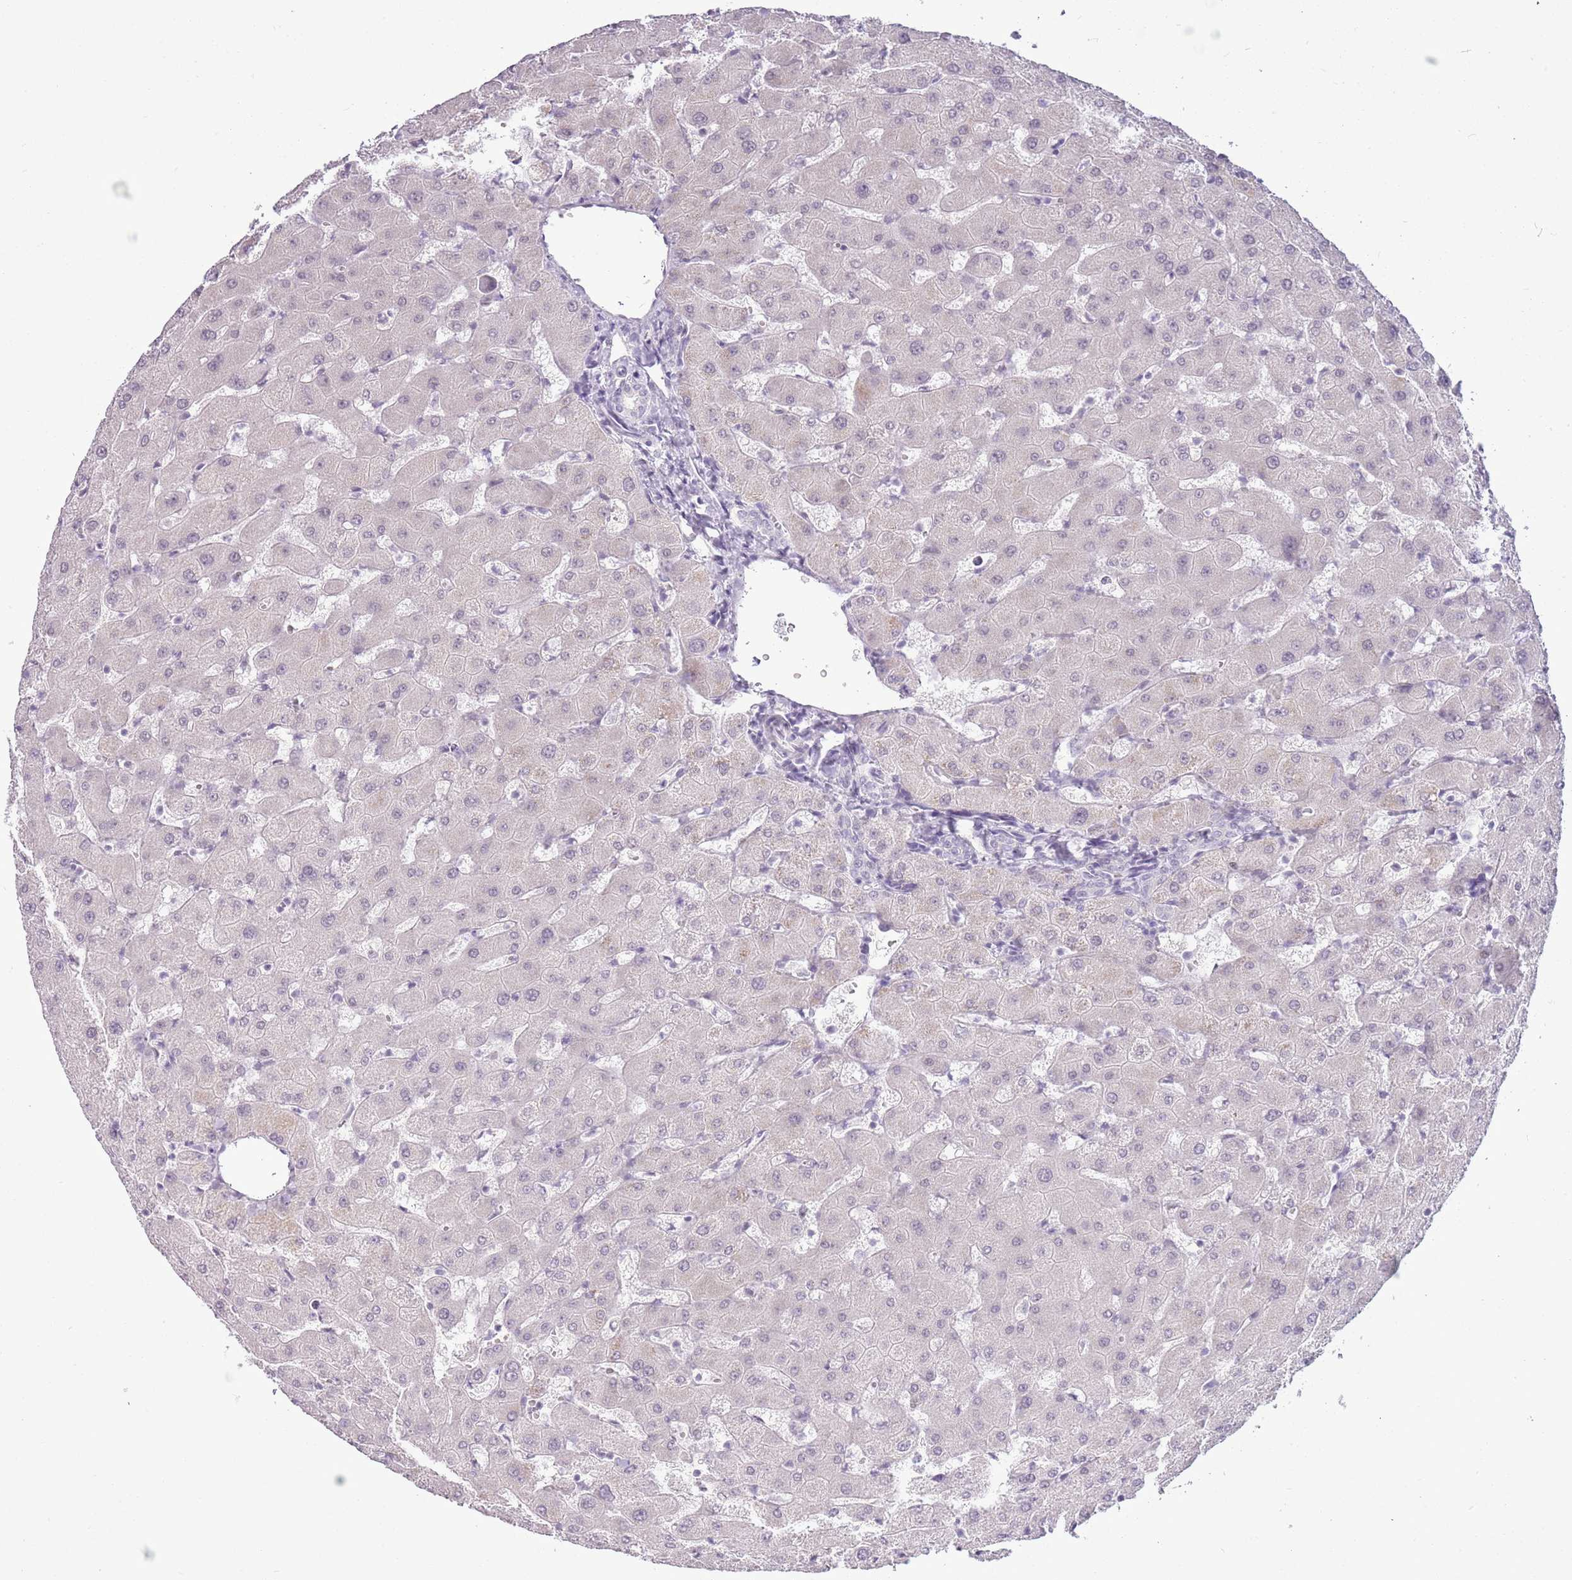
{"staining": {"intensity": "negative", "quantity": "none", "location": "none"}, "tissue": "liver", "cell_type": "Cholangiocytes", "image_type": "normal", "snomed": [{"axis": "morphology", "description": "Normal tissue, NOS"}, {"axis": "topography", "description": "Liver"}], "caption": "The IHC histopathology image has no significant positivity in cholangiocytes of liver.", "gene": "RPL3L", "patient": {"sex": "female", "age": 63}}